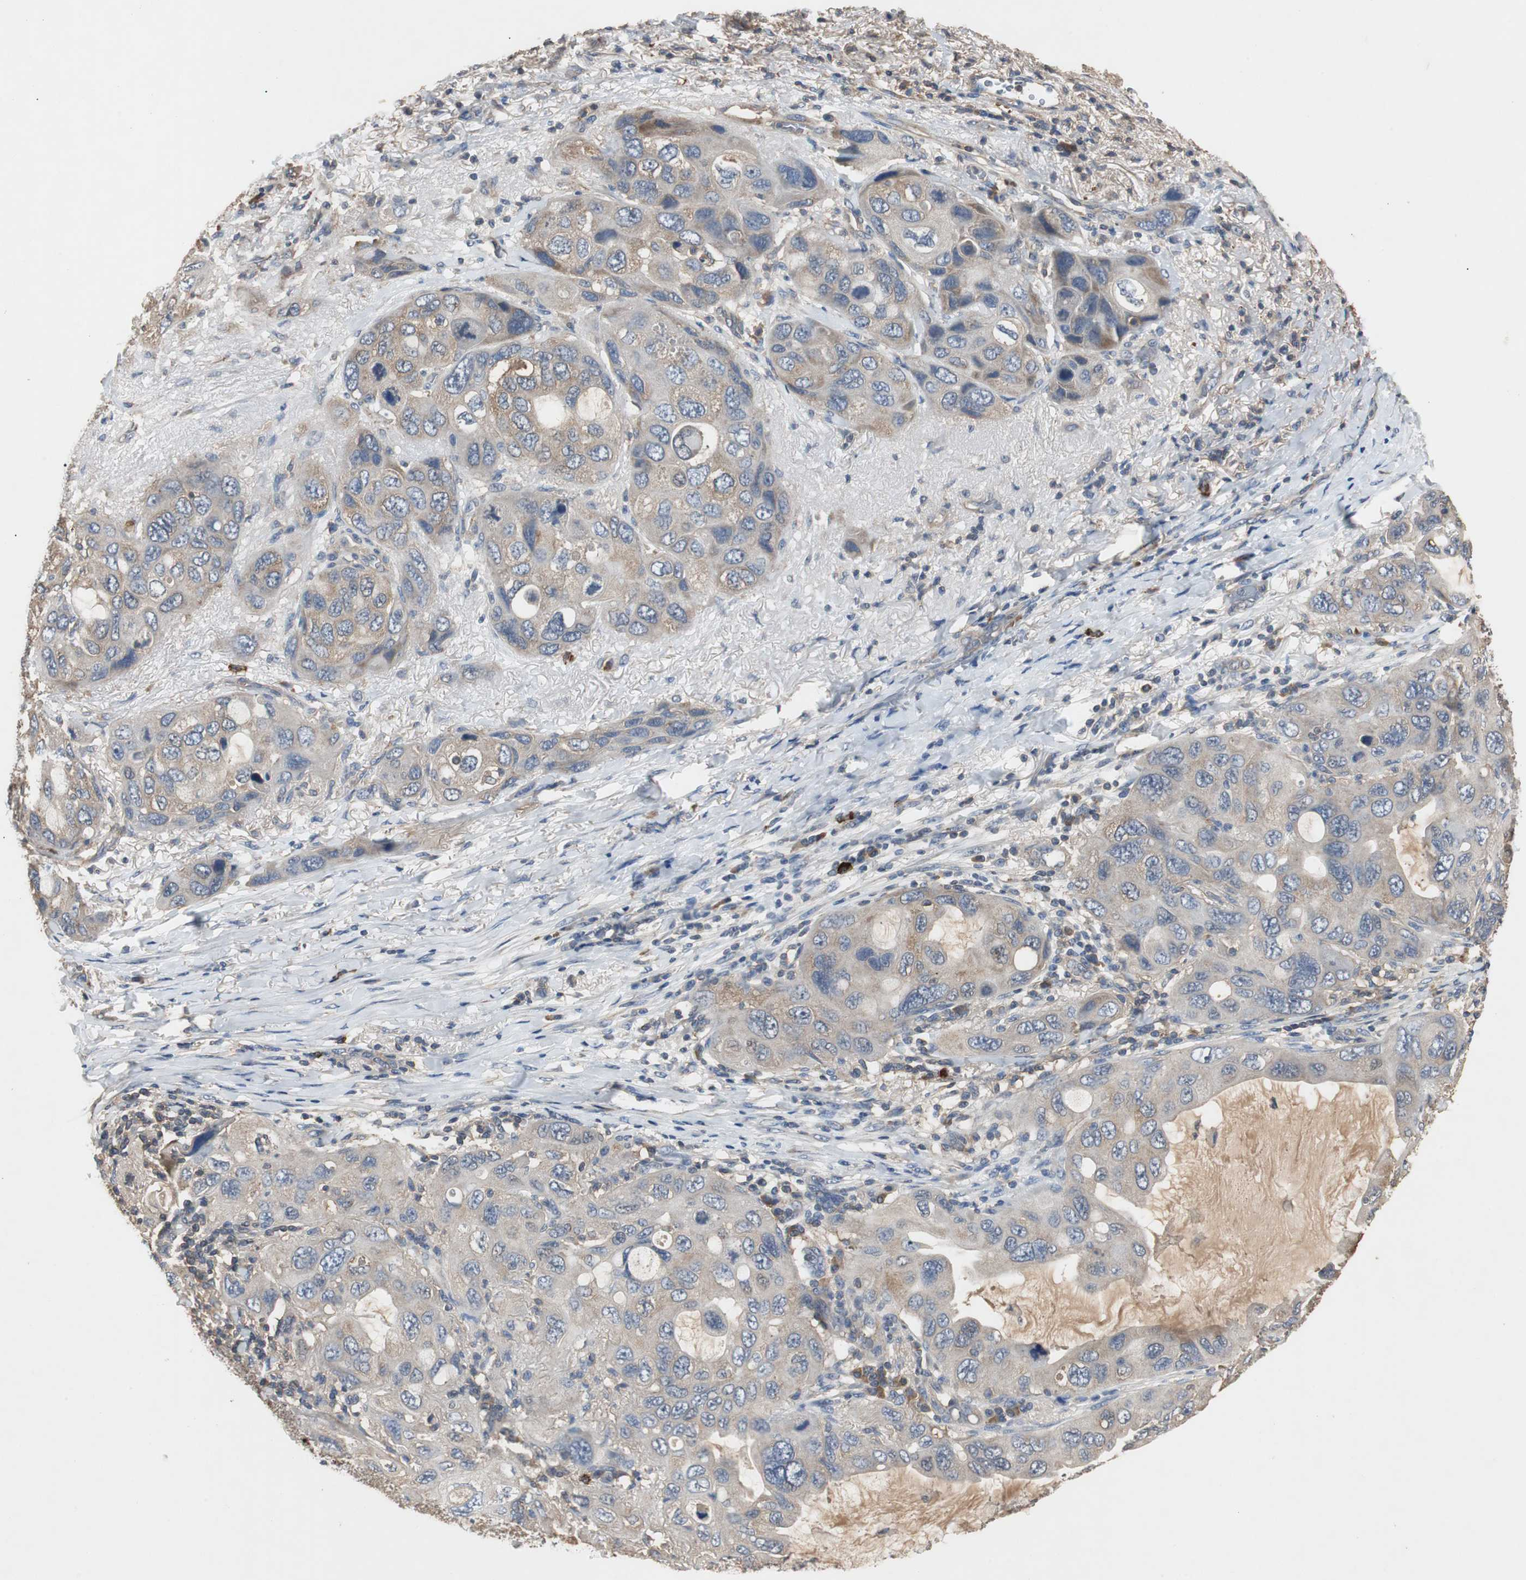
{"staining": {"intensity": "weak", "quantity": ">75%", "location": "cytoplasmic/membranous"}, "tissue": "lung cancer", "cell_type": "Tumor cells", "image_type": "cancer", "snomed": [{"axis": "morphology", "description": "Squamous cell carcinoma, NOS"}, {"axis": "topography", "description": "Lung"}], "caption": "Approximately >75% of tumor cells in squamous cell carcinoma (lung) reveal weak cytoplasmic/membranous protein expression as visualized by brown immunohistochemical staining.", "gene": "TNFRSF14", "patient": {"sex": "female", "age": 73}}